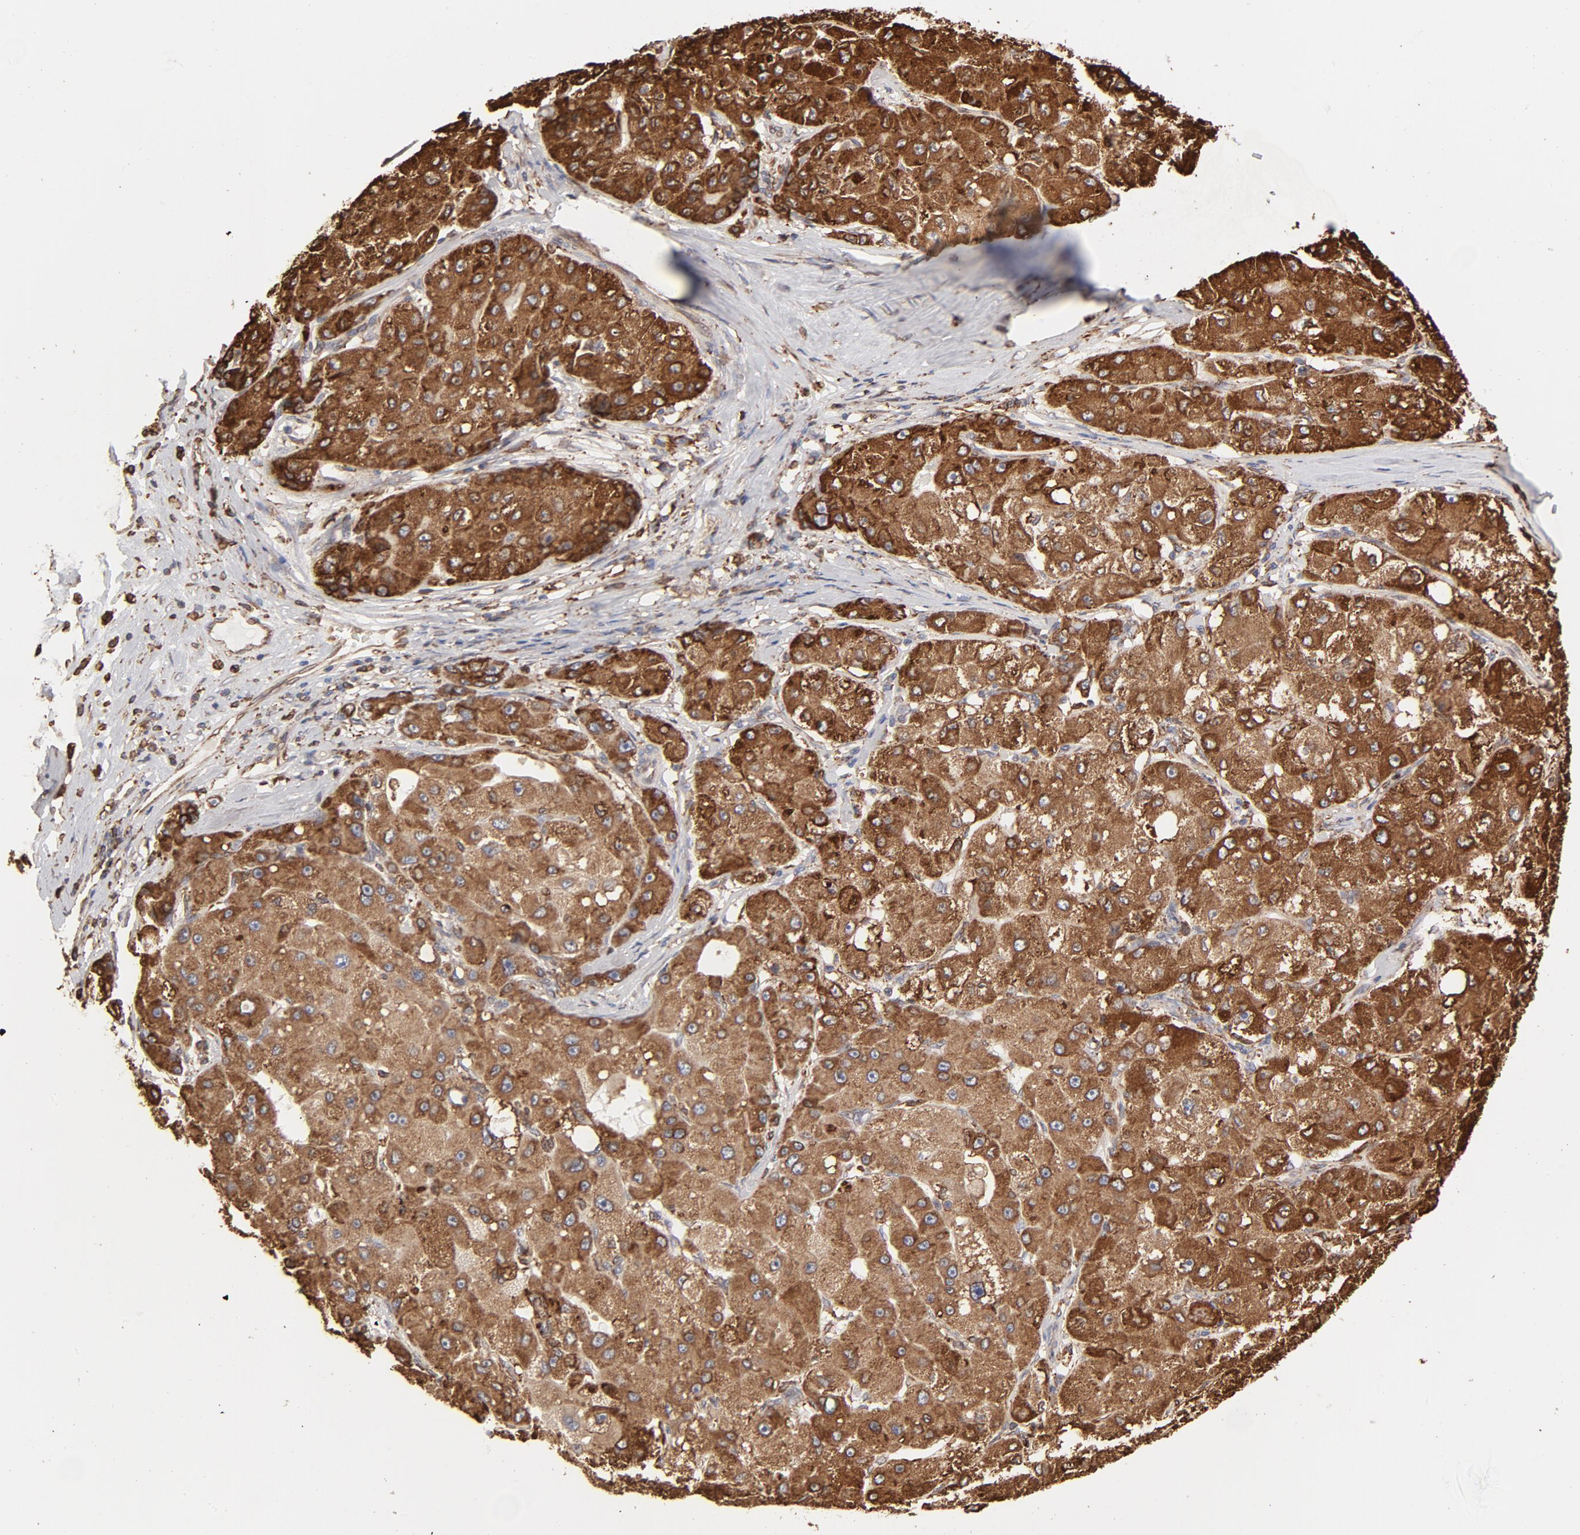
{"staining": {"intensity": "strong", "quantity": ">75%", "location": "cytoplasmic/membranous"}, "tissue": "liver cancer", "cell_type": "Tumor cells", "image_type": "cancer", "snomed": [{"axis": "morphology", "description": "Carcinoma, Hepatocellular, NOS"}, {"axis": "topography", "description": "Liver"}], "caption": "About >75% of tumor cells in human liver hepatocellular carcinoma demonstrate strong cytoplasmic/membranous protein staining as visualized by brown immunohistochemical staining.", "gene": "CANX", "patient": {"sex": "male", "age": 80}}